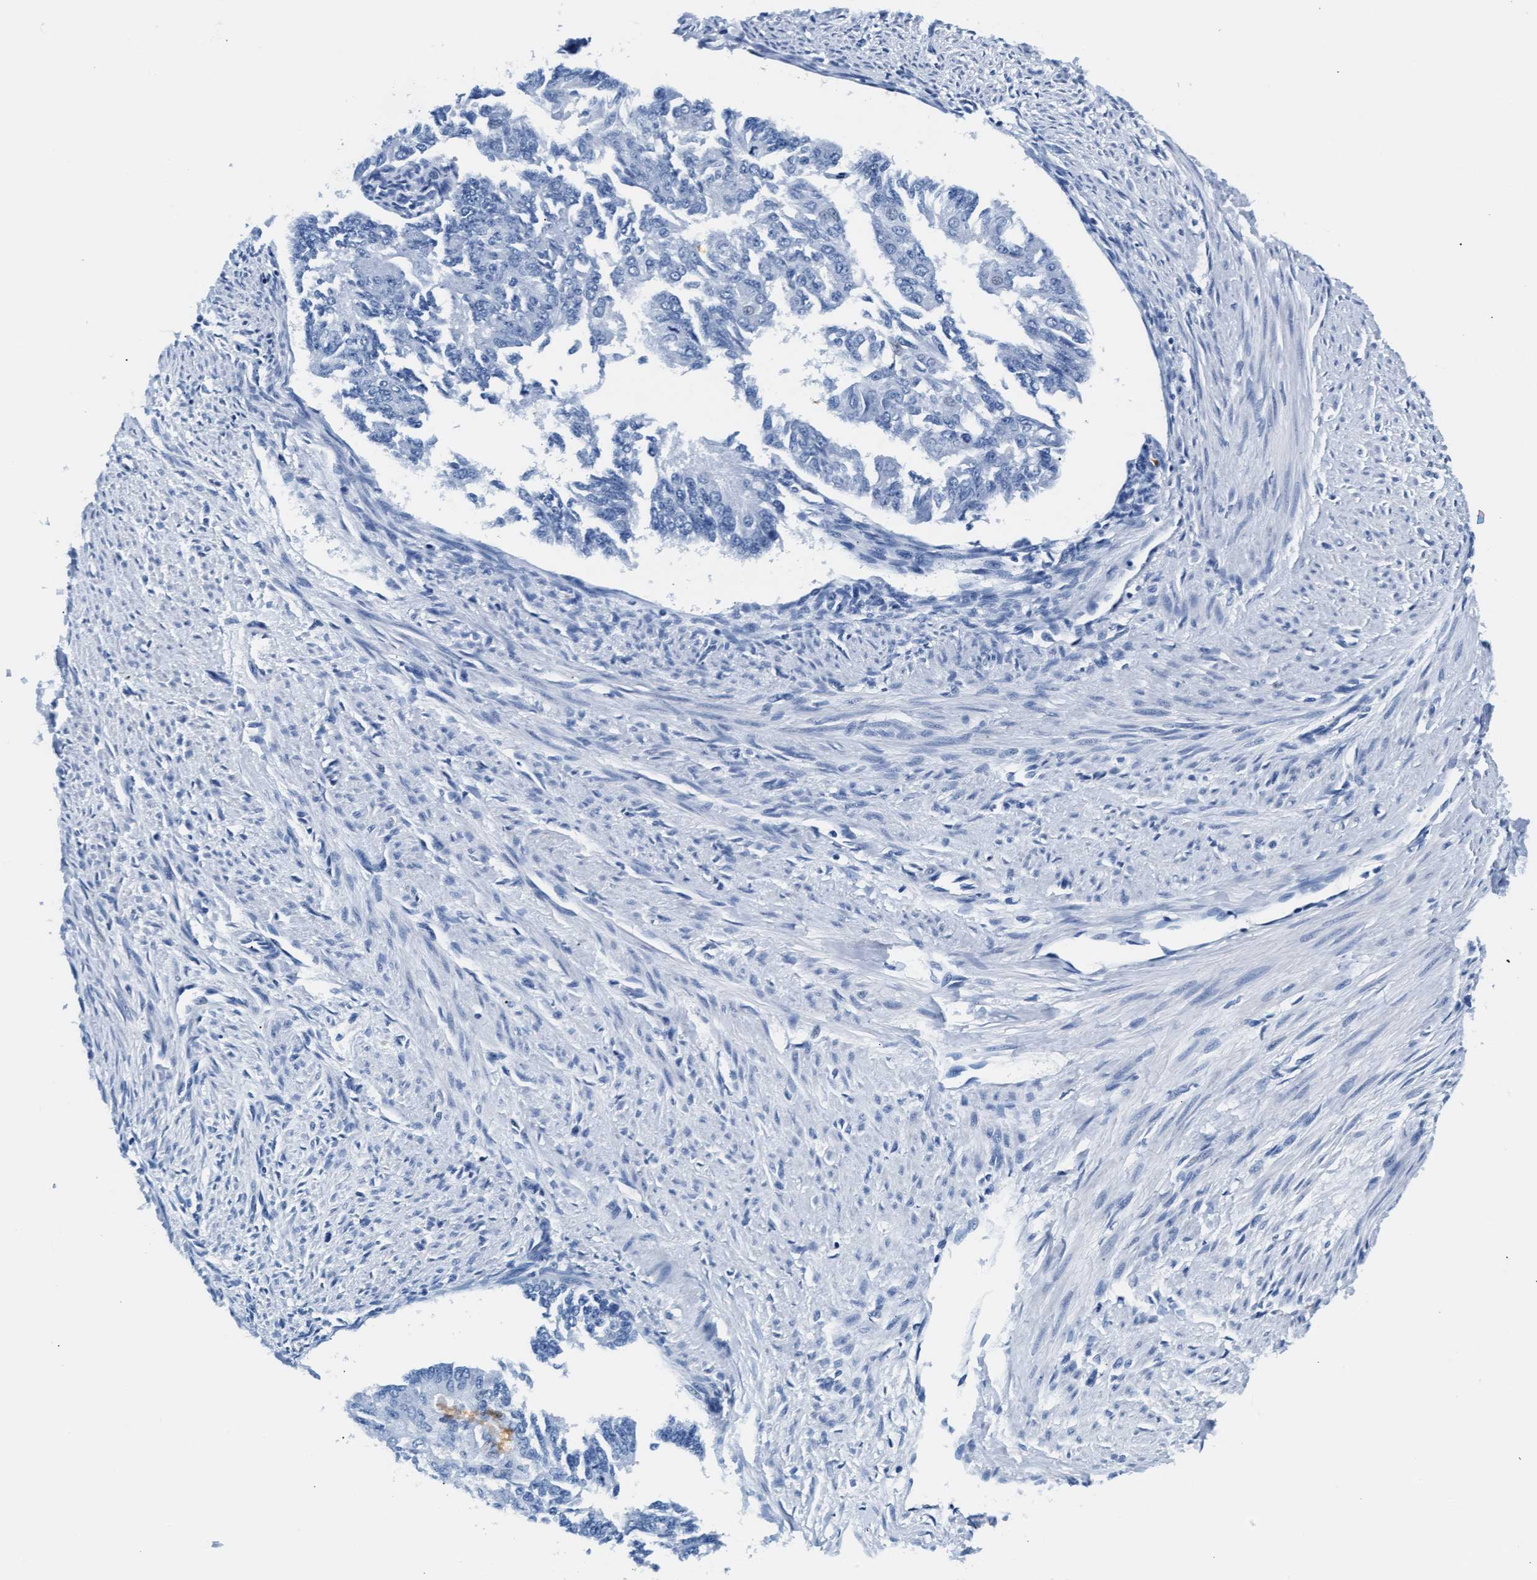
{"staining": {"intensity": "negative", "quantity": "none", "location": "none"}, "tissue": "endometrial cancer", "cell_type": "Tumor cells", "image_type": "cancer", "snomed": [{"axis": "morphology", "description": "Adenocarcinoma, NOS"}, {"axis": "topography", "description": "Endometrium"}], "caption": "Endometrial cancer stained for a protein using immunohistochemistry exhibits no staining tumor cells.", "gene": "MMP8", "patient": {"sex": "female", "age": 32}}